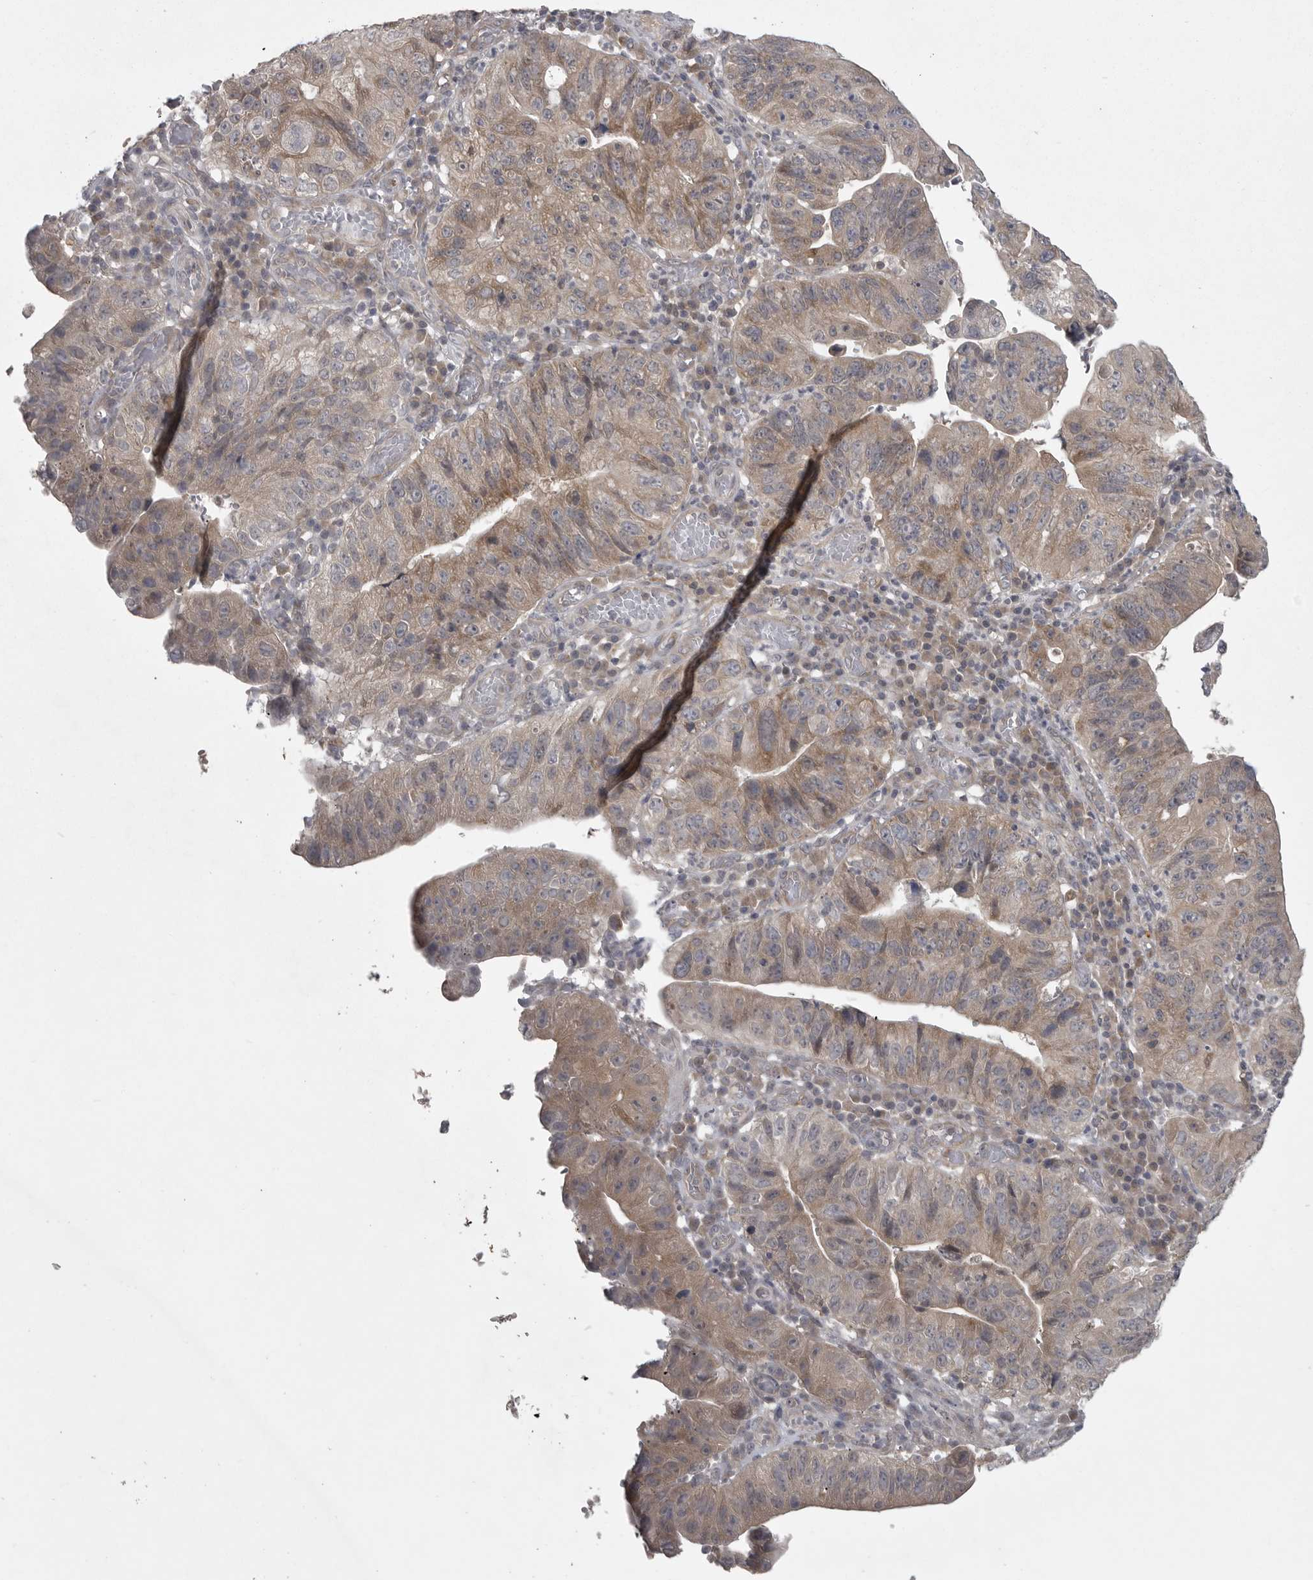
{"staining": {"intensity": "weak", "quantity": "25%-75%", "location": "cytoplasmic/membranous"}, "tissue": "stomach cancer", "cell_type": "Tumor cells", "image_type": "cancer", "snomed": [{"axis": "morphology", "description": "Adenocarcinoma, NOS"}, {"axis": "topography", "description": "Stomach"}], "caption": "About 25%-75% of tumor cells in human stomach cancer (adenocarcinoma) demonstrate weak cytoplasmic/membranous protein staining as visualized by brown immunohistochemical staining.", "gene": "PHF13", "patient": {"sex": "male", "age": 59}}